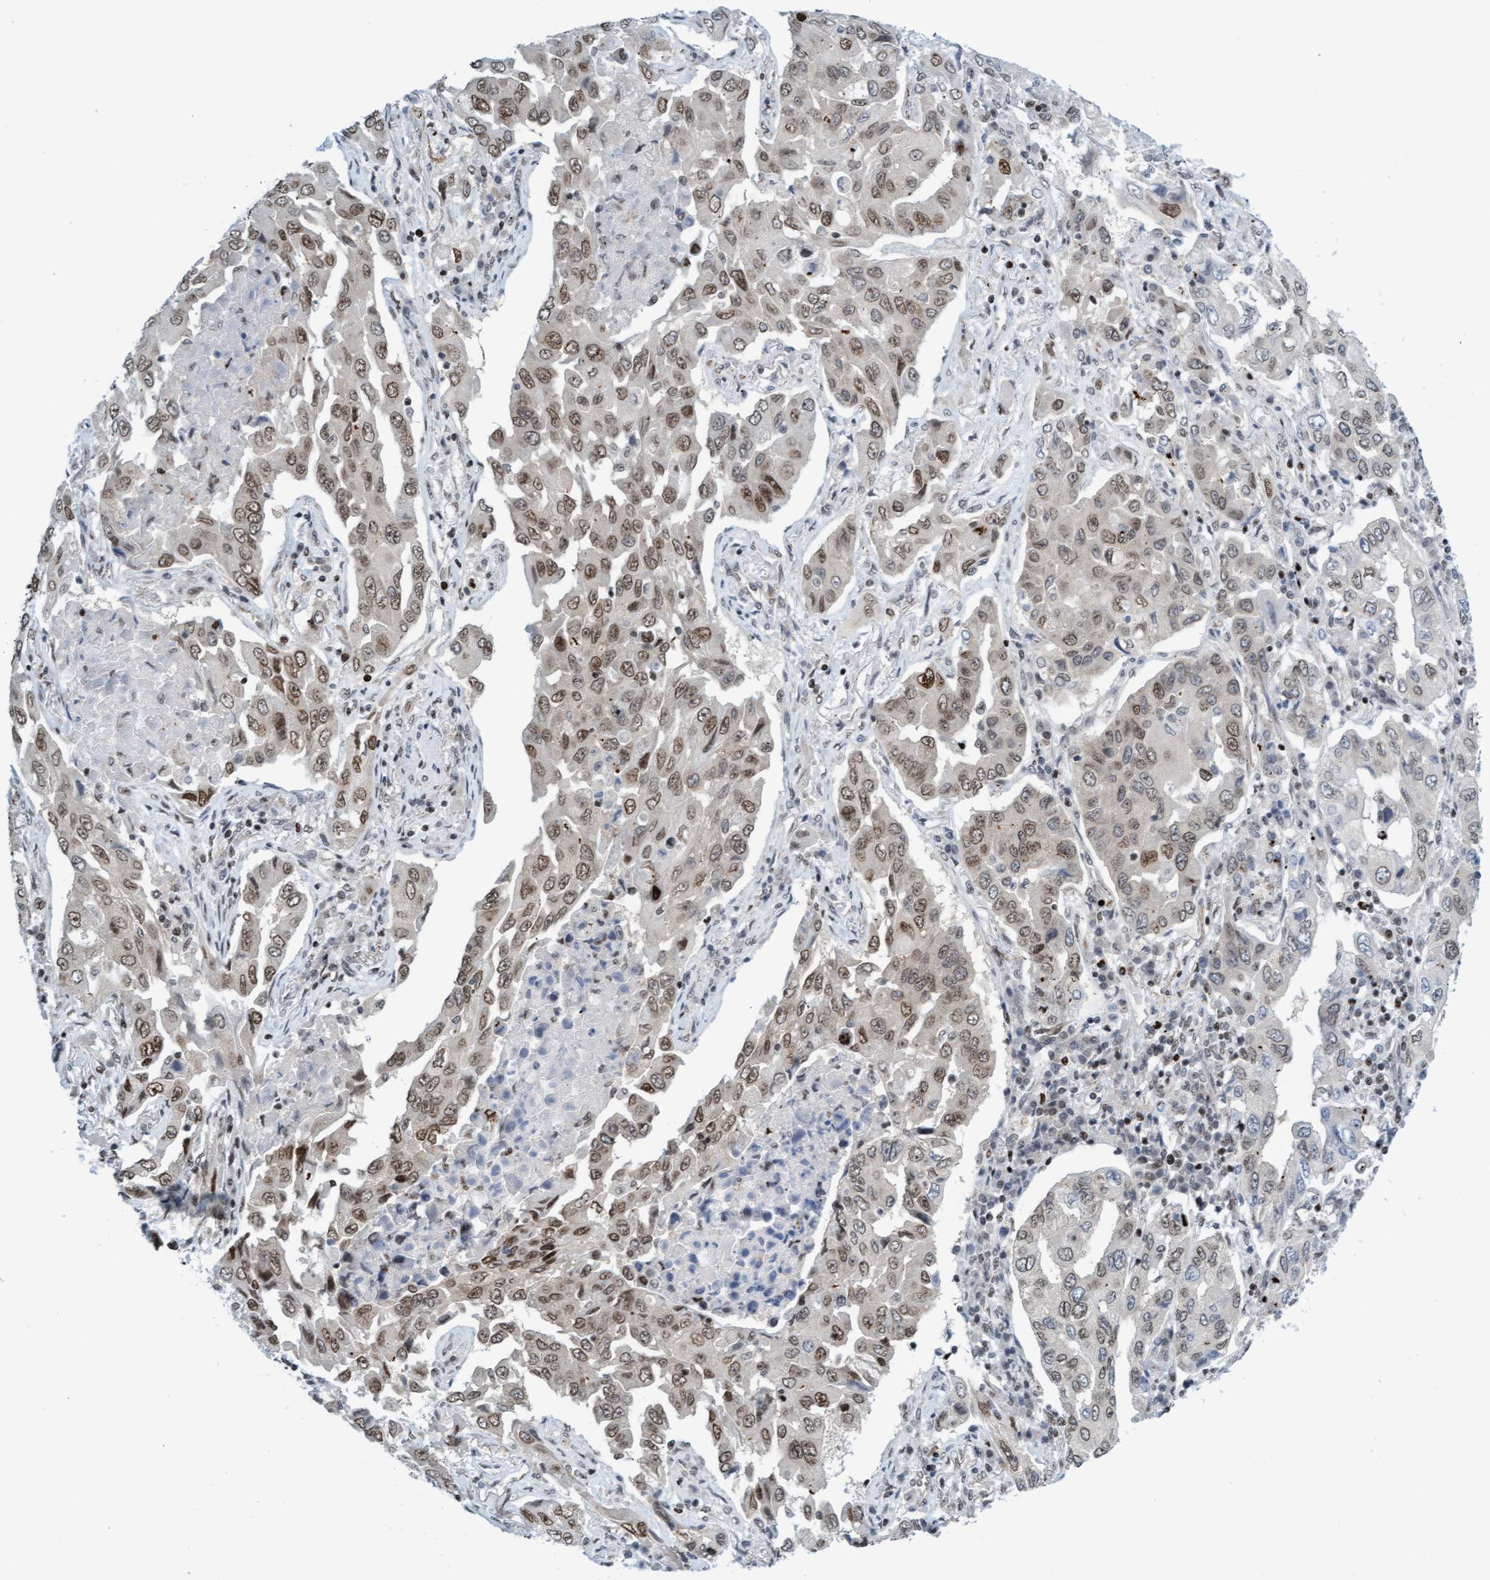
{"staining": {"intensity": "weak", "quantity": ">75%", "location": "nuclear"}, "tissue": "lung cancer", "cell_type": "Tumor cells", "image_type": "cancer", "snomed": [{"axis": "morphology", "description": "Adenocarcinoma, NOS"}, {"axis": "topography", "description": "Lung"}], "caption": "IHC of lung cancer exhibits low levels of weak nuclear expression in about >75% of tumor cells.", "gene": "GLRX2", "patient": {"sex": "female", "age": 65}}